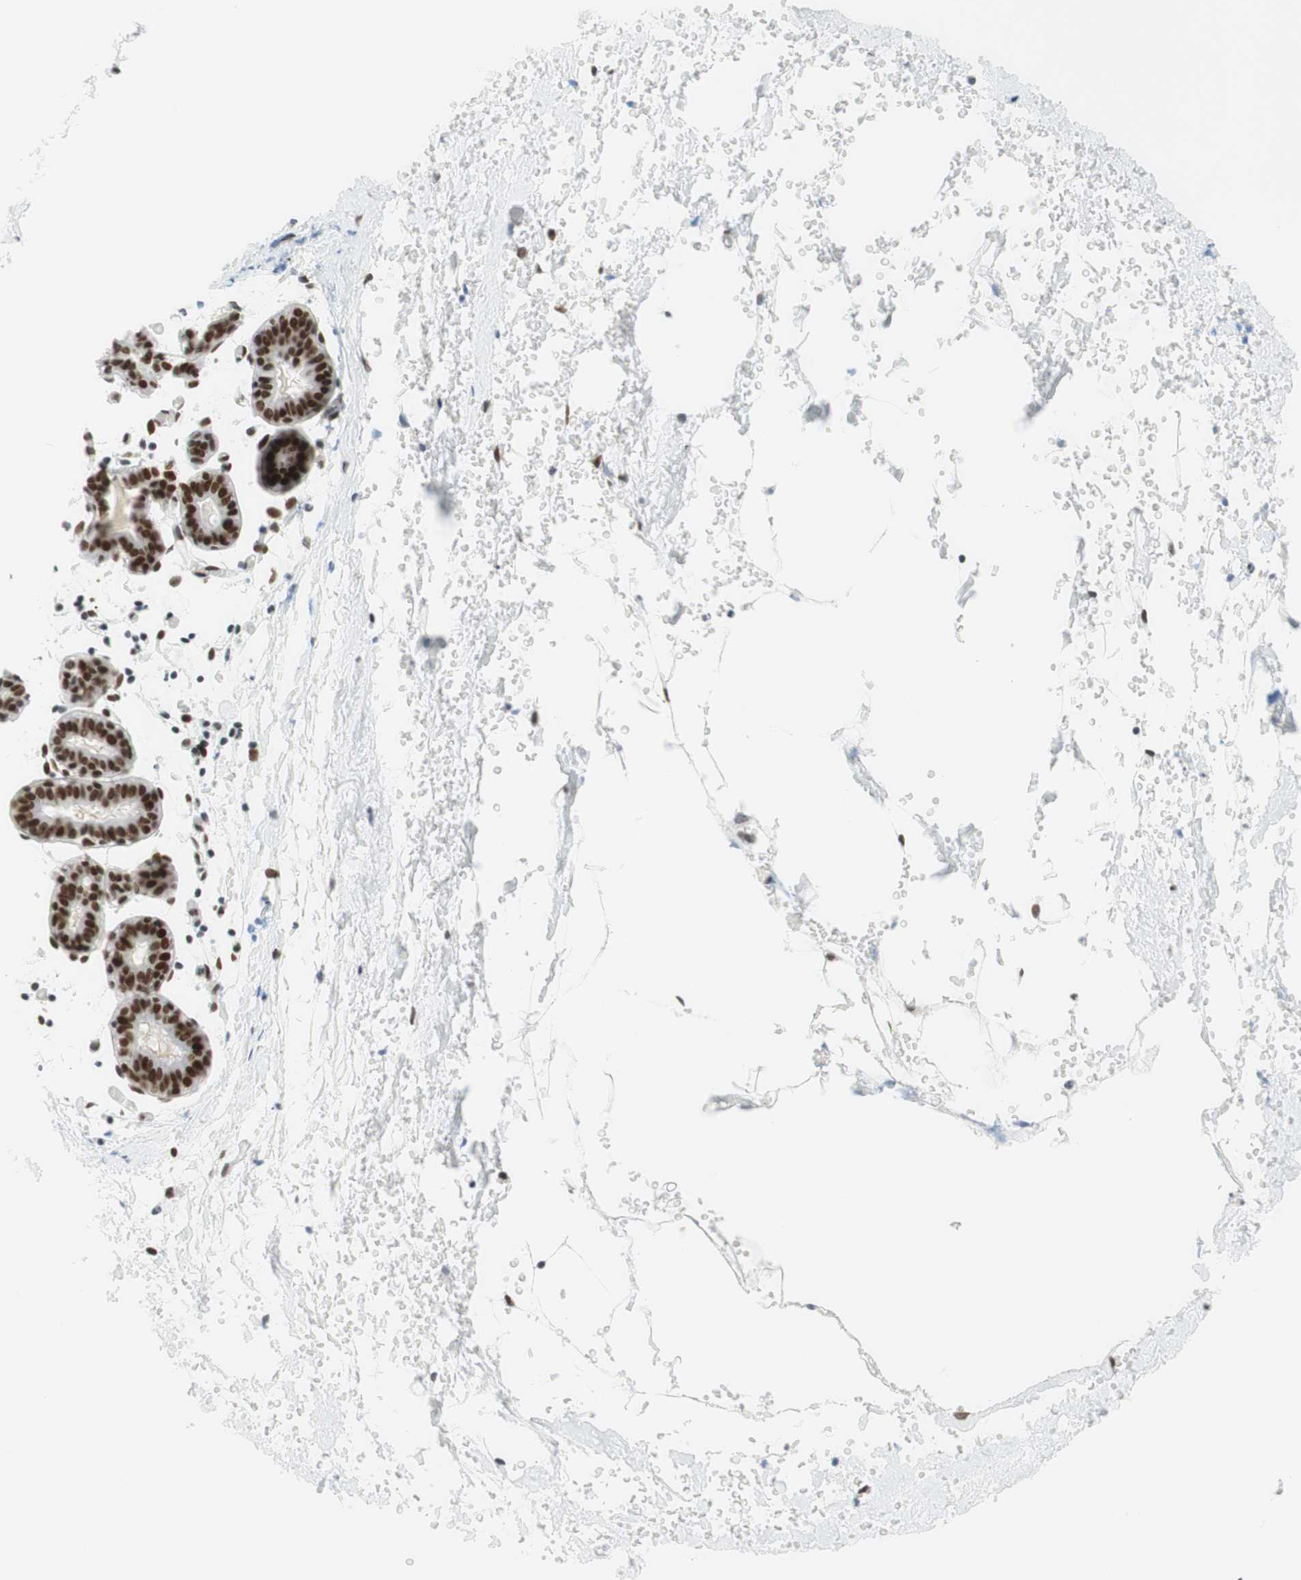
{"staining": {"intensity": "weak", "quantity": ">75%", "location": "nuclear"}, "tissue": "breast", "cell_type": "Adipocytes", "image_type": "normal", "snomed": [{"axis": "morphology", "description": "Normal tissue, NOS"}, {"axis": "topography", "description": "Breast"}], "caption": "This histopathology image exhibits IHC staining of unremarkable breast, with low weak nuclear staining in approximately >75% of adipocytes.", "gene": "RNF20", "patient": {"sex": "female", "age": 27}}